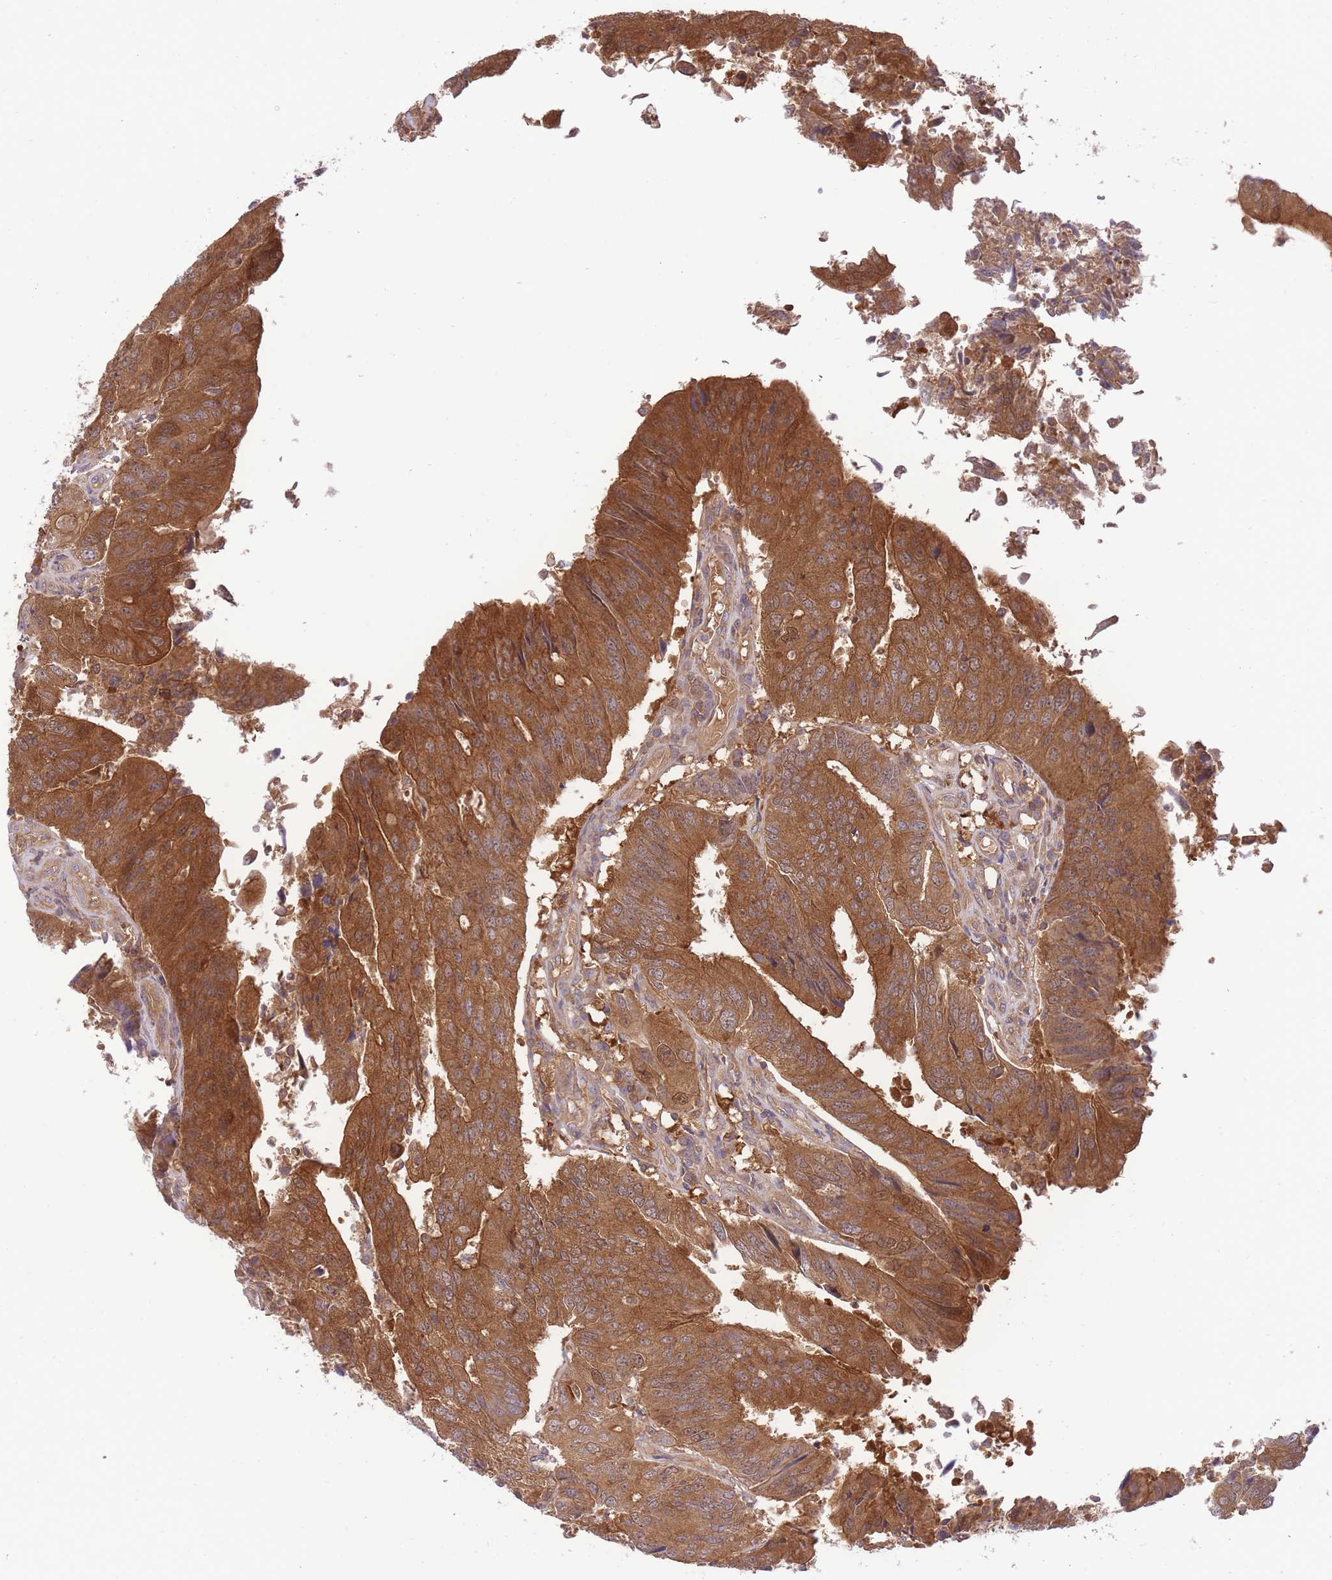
{"staining": {"intensity": "strong", "quantity": ">75%", "location": "cytoplasmic/membranous"}, "tissue": "colorectal cancer", "cell_type": "Tumor cells", "image_type": "cancer", "snomed": [{"axis": "morphology", "description": "Adenocarcinoma, NOS"}, {"axis": "topography", "description": "Colon"}], "caption": "The image exhibits immunohistochemical staining of colorectal adenocarcinoma. There is strong cytoplasmic/membranous positivity is identified in about >75% of tumor cells.", "gene": "PREP", "patient": {"sex": "female", "age": 67}}